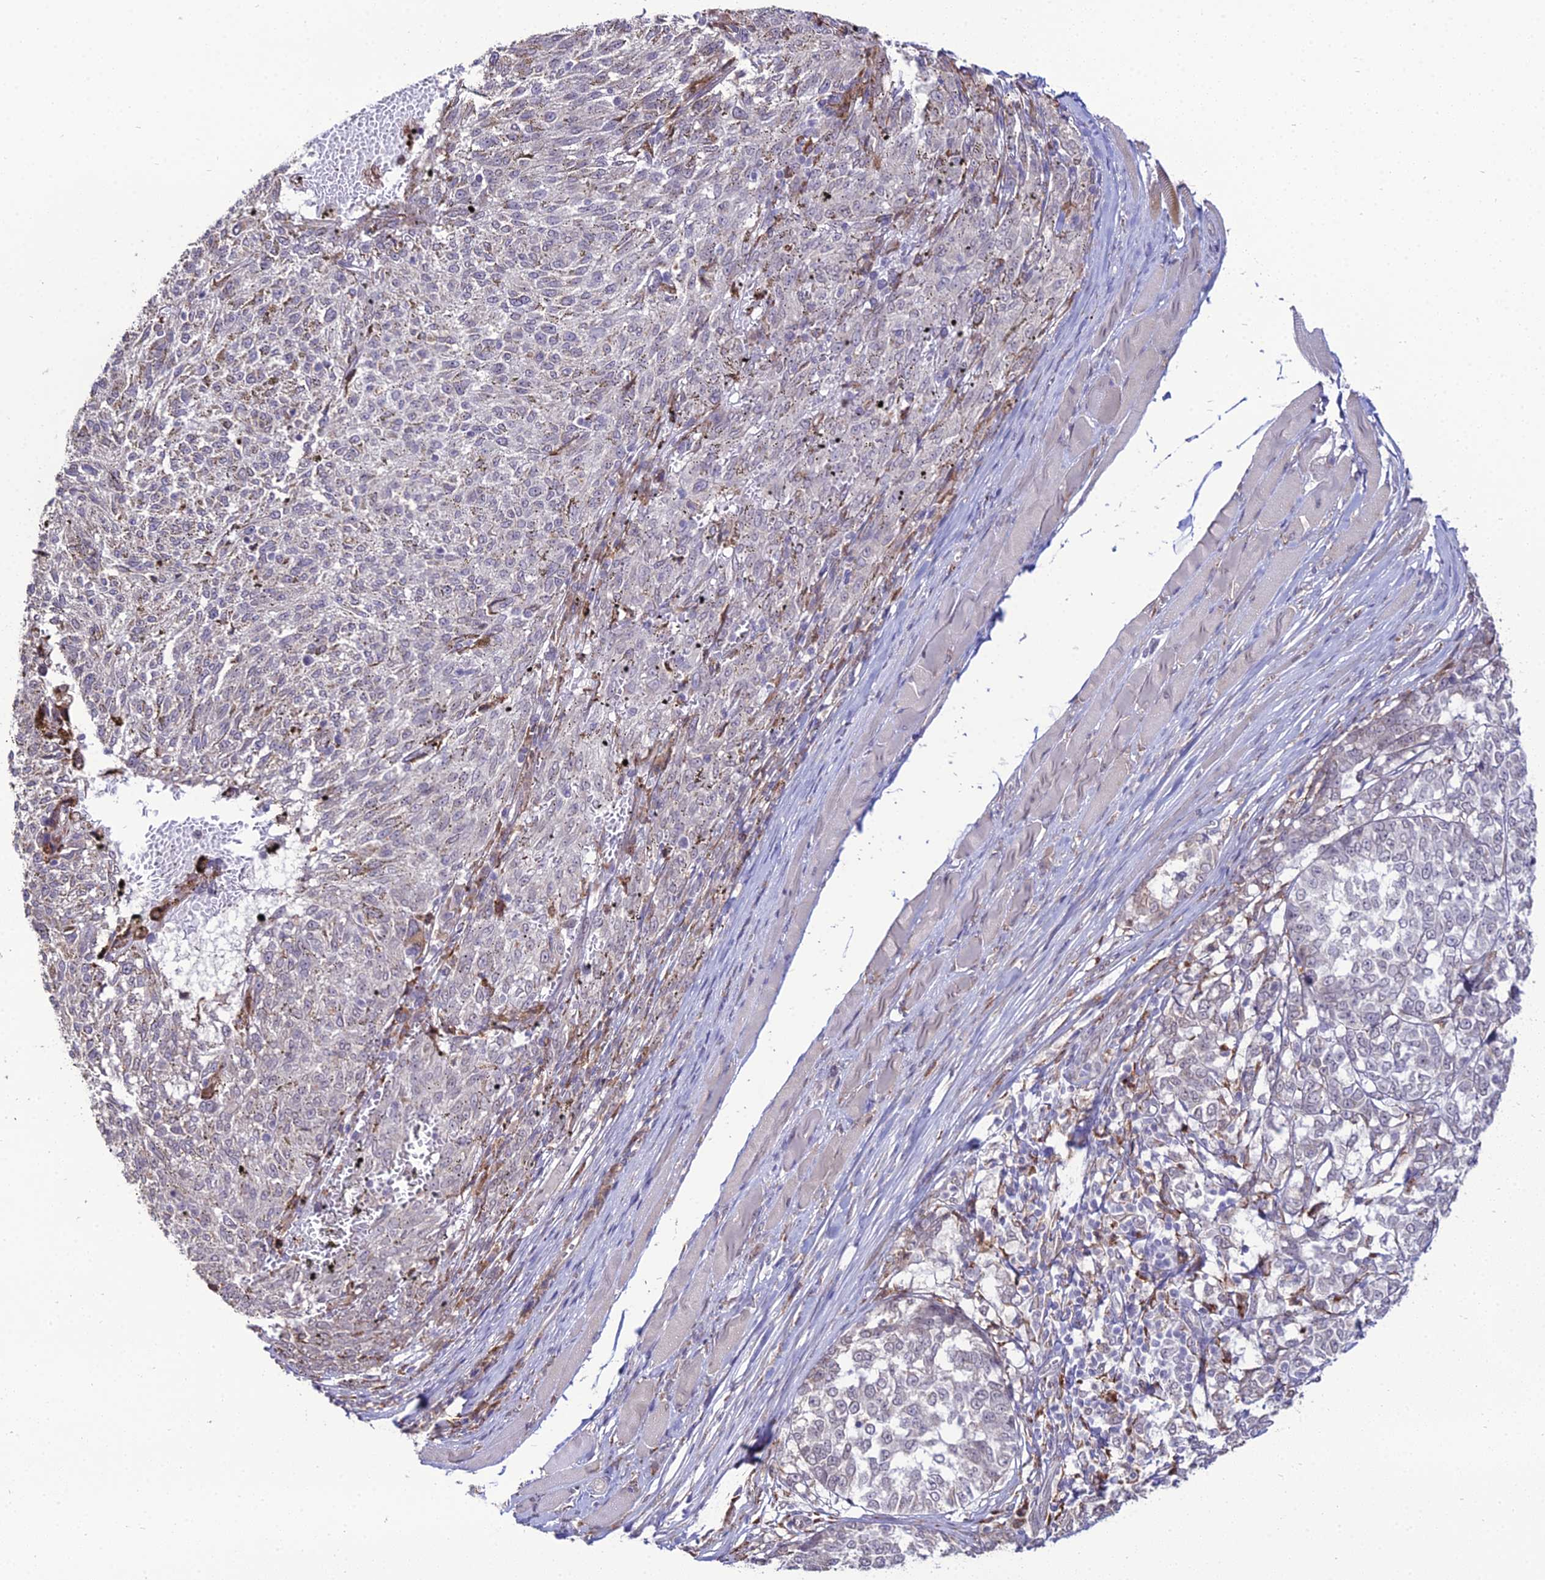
{"staining": {"intensity": "negative", "quantity": "none", "location": "none"}, "tissue": "melanoma", "cell_type": "Tumor cells", "image_type": "cancer", "snomed": [{"axis": "morphology", "description": "Malignant melanoma, NOS"}, {"axis": "topography", "description": "Skin"}], "caption": "Tumor cells are negative for brown protein staining in malignant melanoma. Brightfield microscopy of immunohistochemistry stained with DAB (3,3'-diaminobenzidine) (brown) and hematoxylin (blue), captured at high magnification.", "gene": "TROAP", "patient": {"sex": "female", "age": 72}}